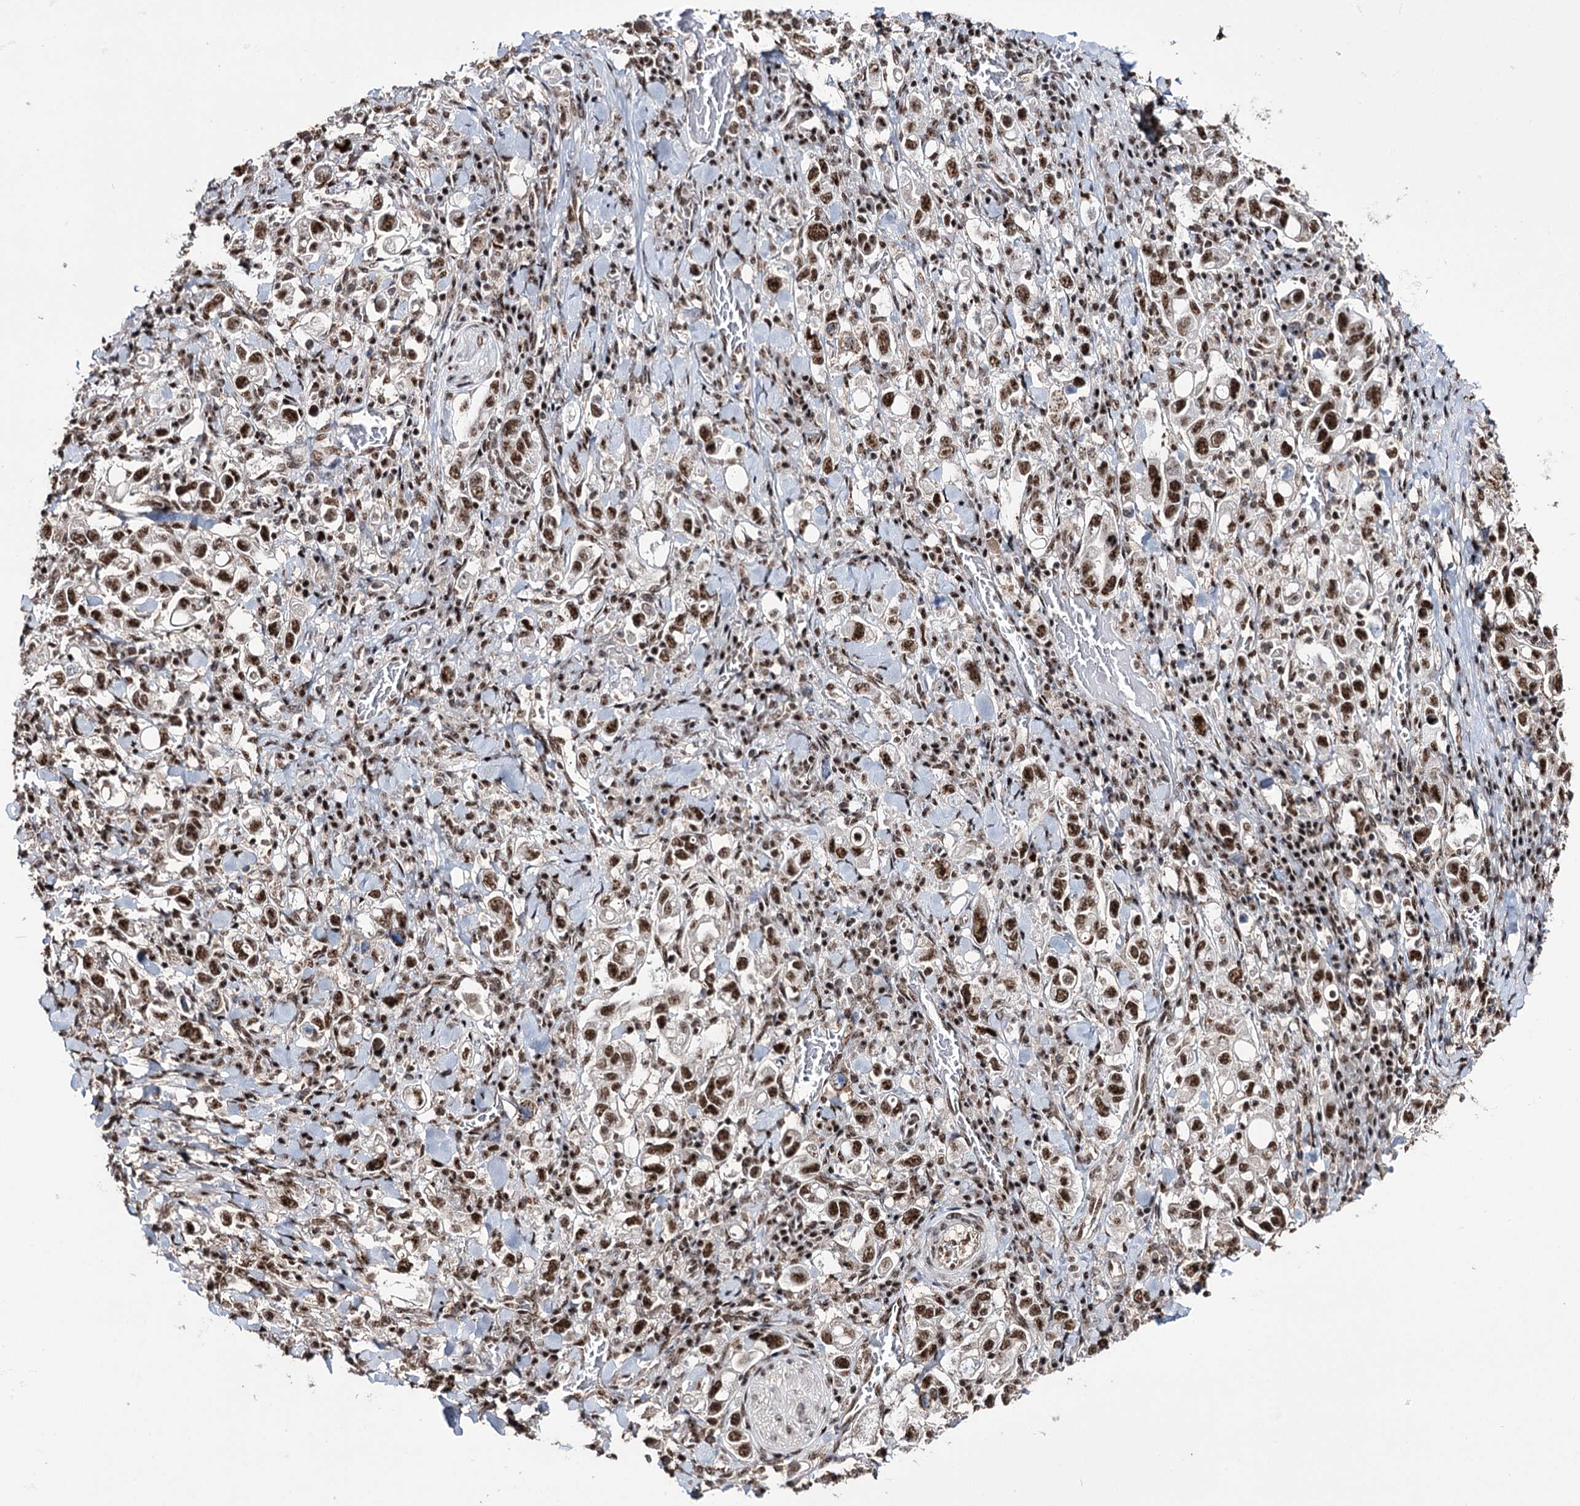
{"staining": {"intensity": "strong", "quantity": ">75%", "location": "nuclear"}, "tissue": "stomach cancer", "cell_type": "Tumor cells", "image_type": "cancer", "snomed": [{"axis": "morphology", "description": "Adenocarcinoma, NOS"}, {"axis": "topography", "description": "Stomach, upper"}], "caption": "This micrograph displays immunohistochemistry (IHC) staining of stomach cancer (adenocarcinoma), with high strong nuclear positivity in approximately >75% of tumor cells.", "gene": "PRPF40A", "patient": {"sex": "male", "age": 62}}